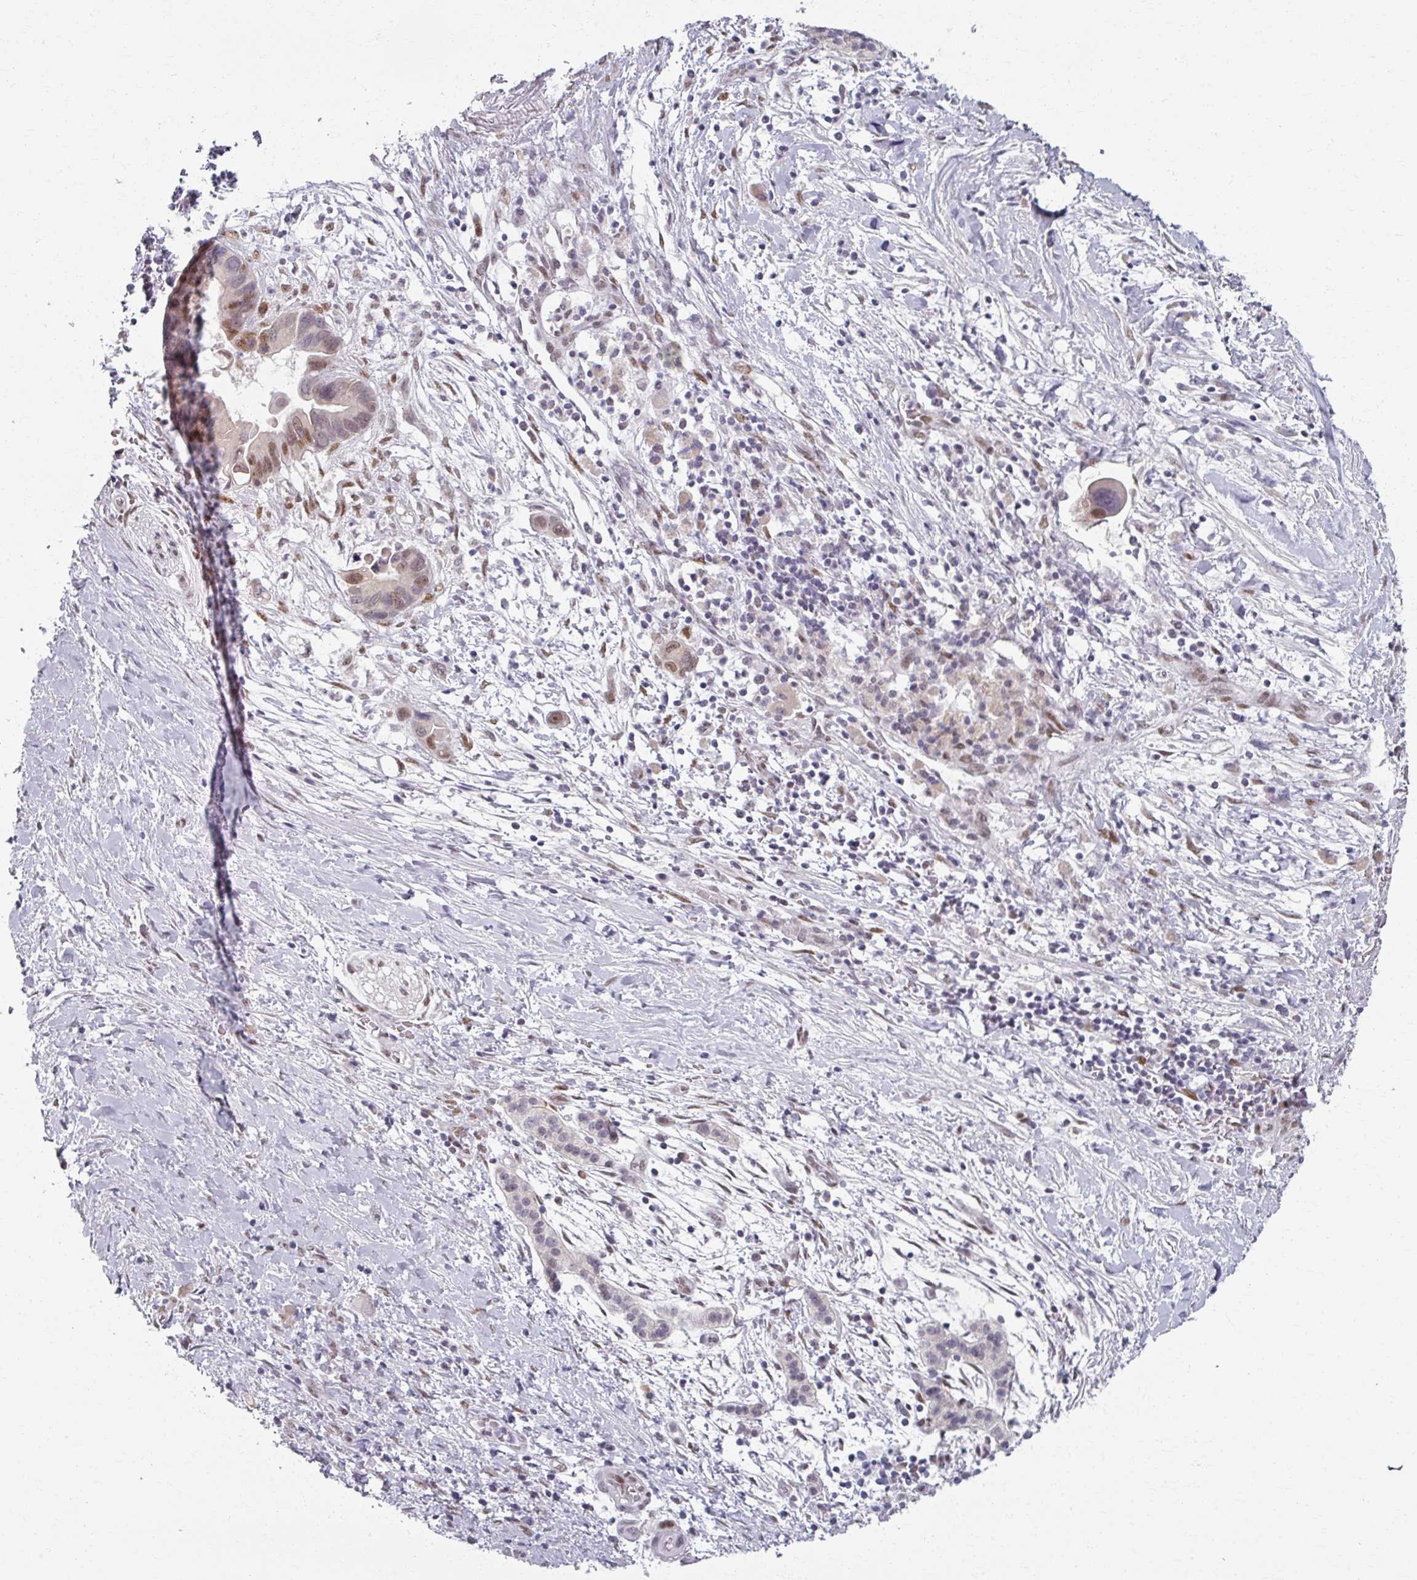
{"staining": {"intensity": "moderate", "quantity": ">75%", "location": "nuclear"}, "tissue": "pancreatic cancer", "cell_type": "Tumor cells", "image_type": "cancer", "snomed": [{"axis": "morphology", "description": "Adenocarcinoma, NOS"}, {"axis": "topography", "description": "Pancreas"}], "caption": "The micrograph reveals a brown stain indicating the presence of a protein in the nuclear of tumor cells in pancreatic adenocarcinoma.", "gene": "RIPOR3", "patient": {"sex": "male", "age": 68}}